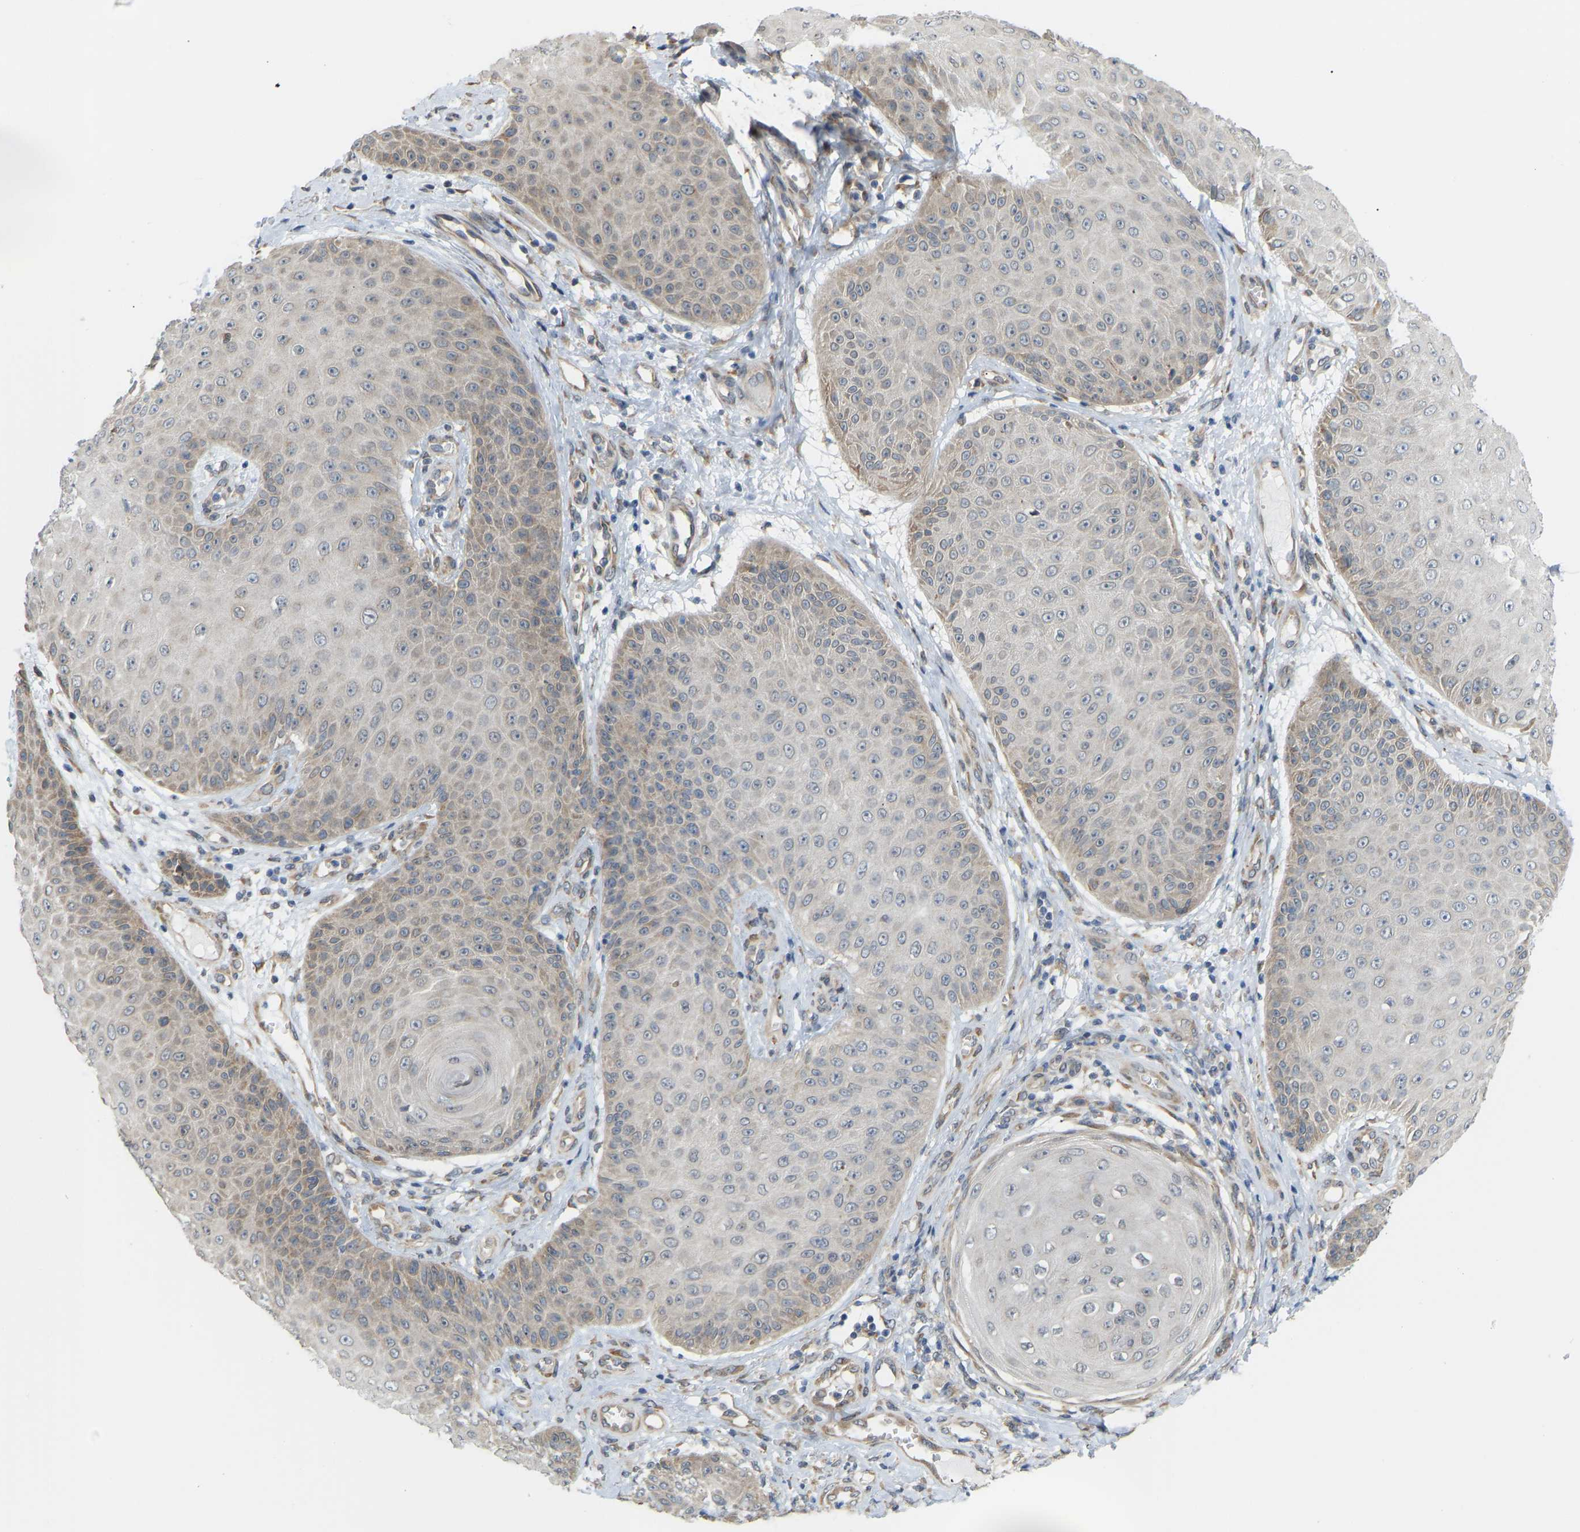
{"staining": {"intensity": "weak", "quantity": ">75%", "location": "cytoplasmic/membranous"}, "tissue": "skin cancer", "cell_type": "Tumor cells", "image_type": "cancer", "snomed": [{"axis": "morphology", "description": "Squamous cell carcinoma, NOS"}, {"axis": "topography", "description": "Skin"}], "caption": "A brown stain shows weak cytoplasmic/membranous staining of a protein in human skin squamous cell carcinoma tumor cells.", "gene": "BEND3", "patient": {"sex": "male", "age": 74}}